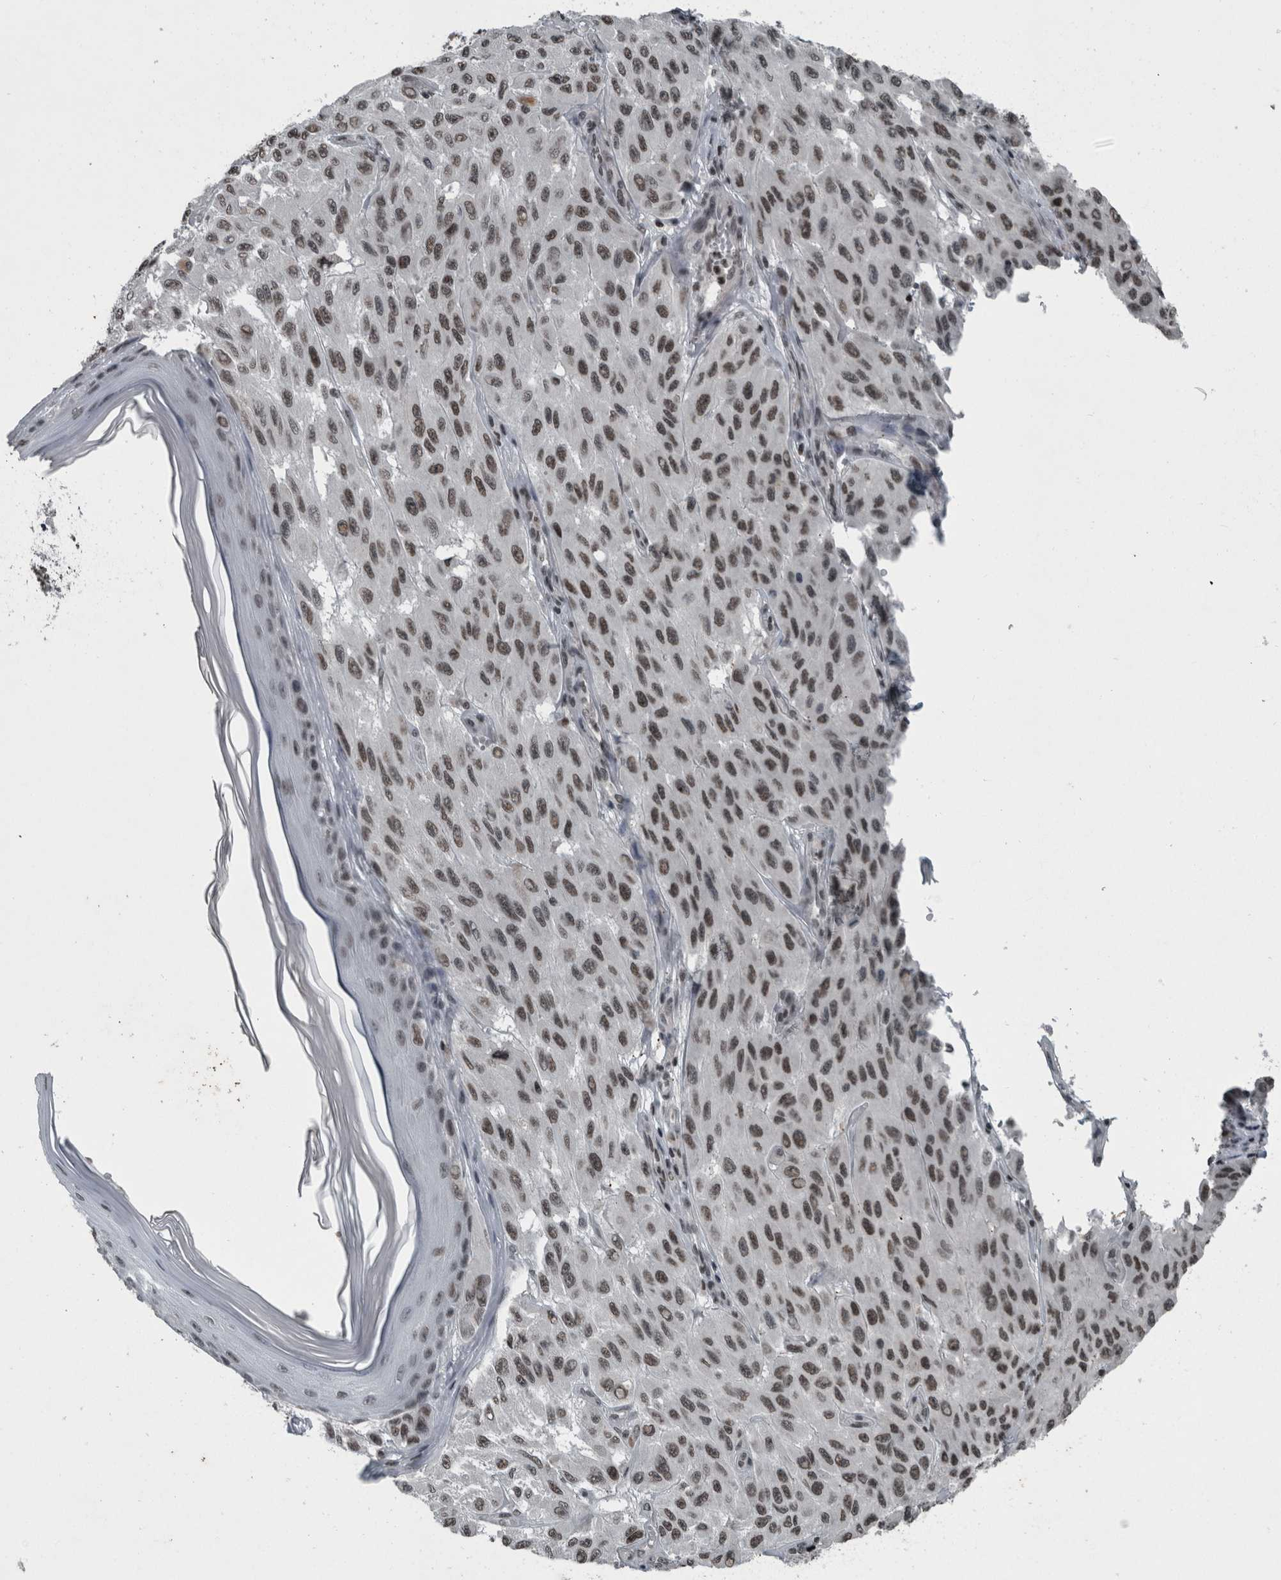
{"staining": {"intensity": "moderate", "quantity": ">75%", "location": "nuclear"}, "tissue": "melanoma", "cell_type": "Tumor cells", "image_type": "cancer", "snomed": [{"axis": "morphology", "description": "Malignant melanoma, NOS"}, {"axis": "topography", "description": "Skin"}], "caption": "Immunohistochemistry (IHC) micrograph of neoplastic tissue: human malignant melanoma stained using immunohistochemistry exhibits medium levels of moderate protein expression localized specifically in the nuclear of tumor cells, appearing as a nuclear brown color.", "gene": "UNC50", "patient": {"sex": "male", "age": 30}}